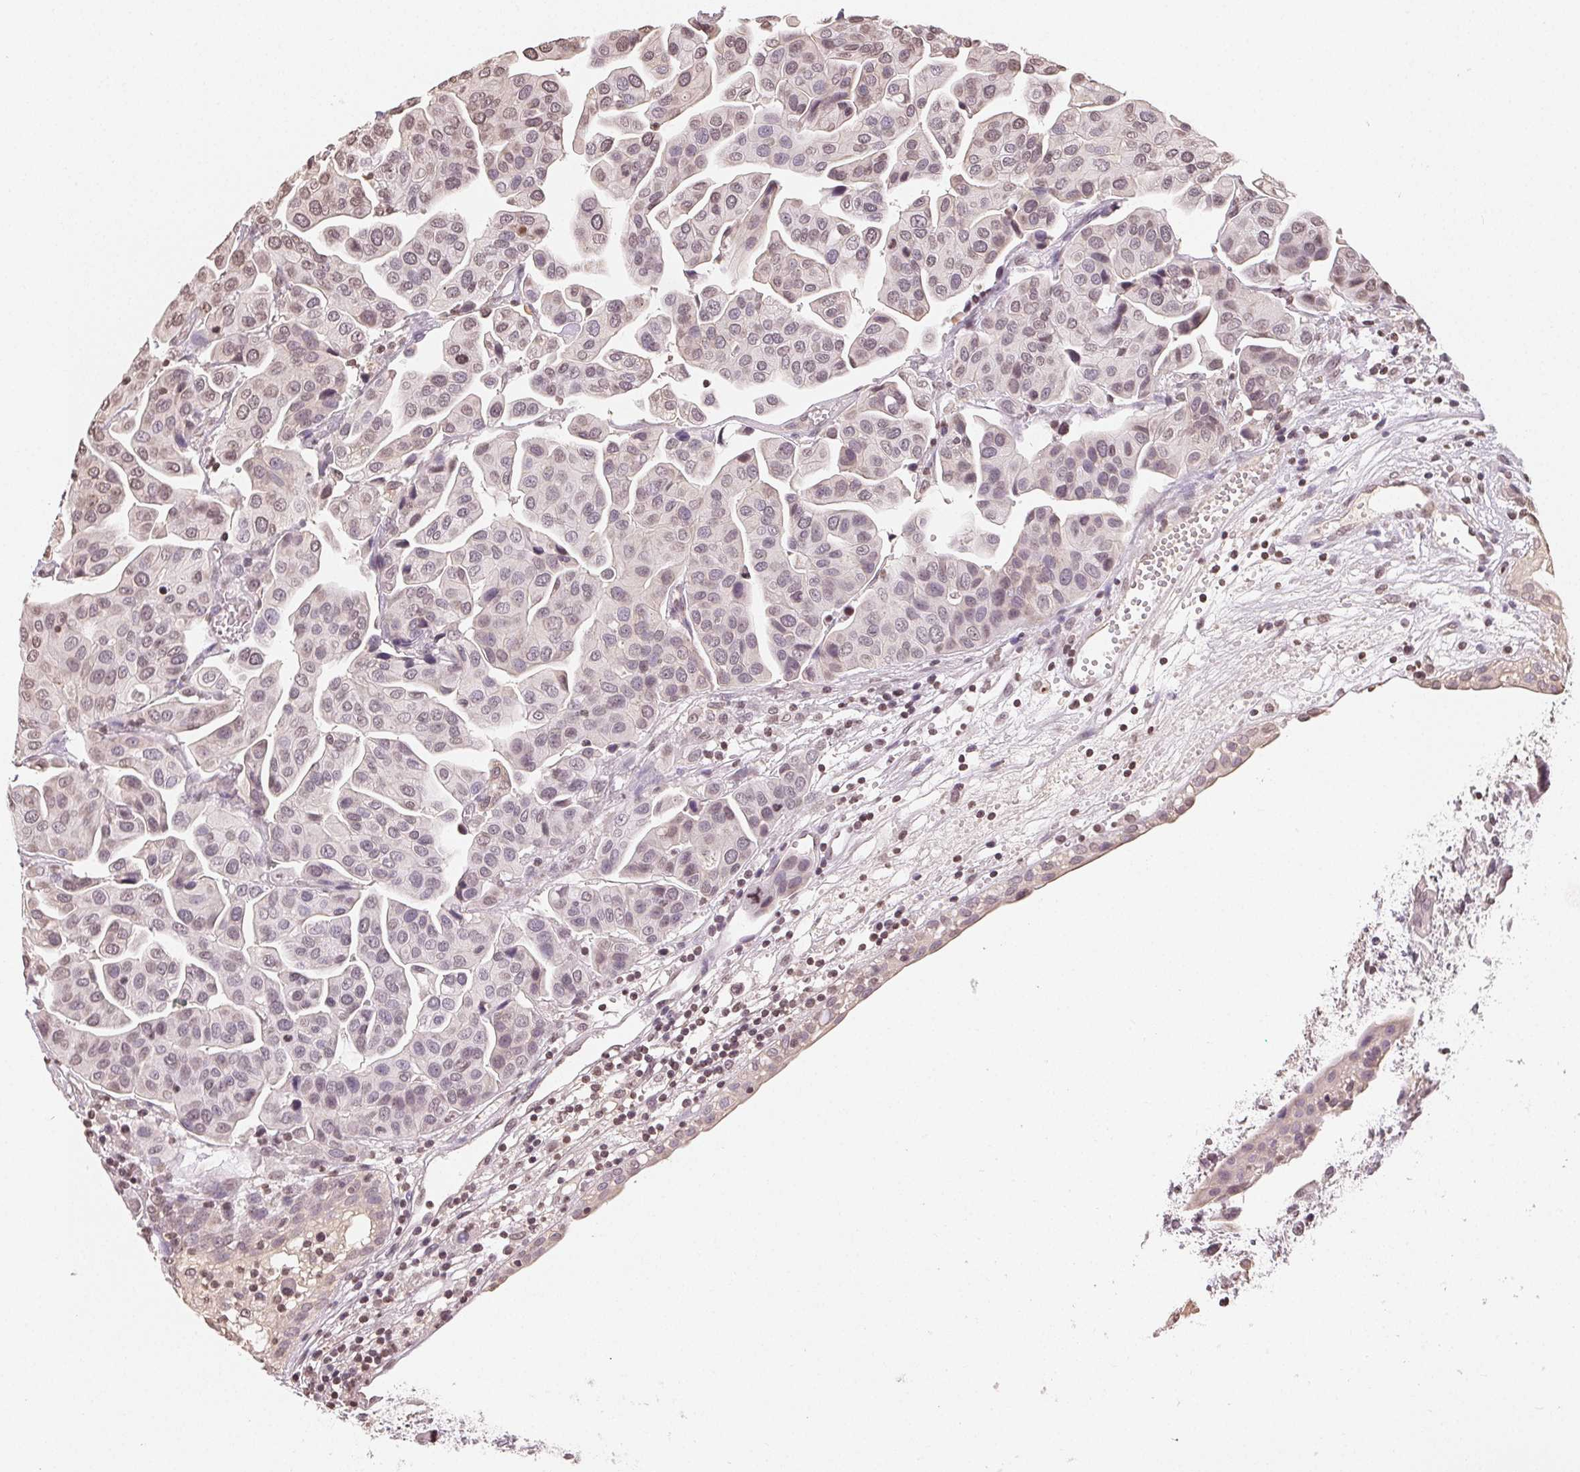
{"staining": {"intensity": "weak", "quantity": "25%-75%", "location": "nuclear"}, "tissue": "renal cancer", "cell_type": "Tumor cells", "image_type": "cancer", "snomed": [{"axis": "morphology", "description": "Adenocarcinoma, NOS"}, {"axis": "topography", "description": "Urinary bladder"}], "caption": "This is an image of immunohistochemistry staining of adenocarcinoma (renal), which shows weak expression in the nuclear of tumor cells.", "gene": "TBP", "patient": {"sex": "male", "age": 61}}